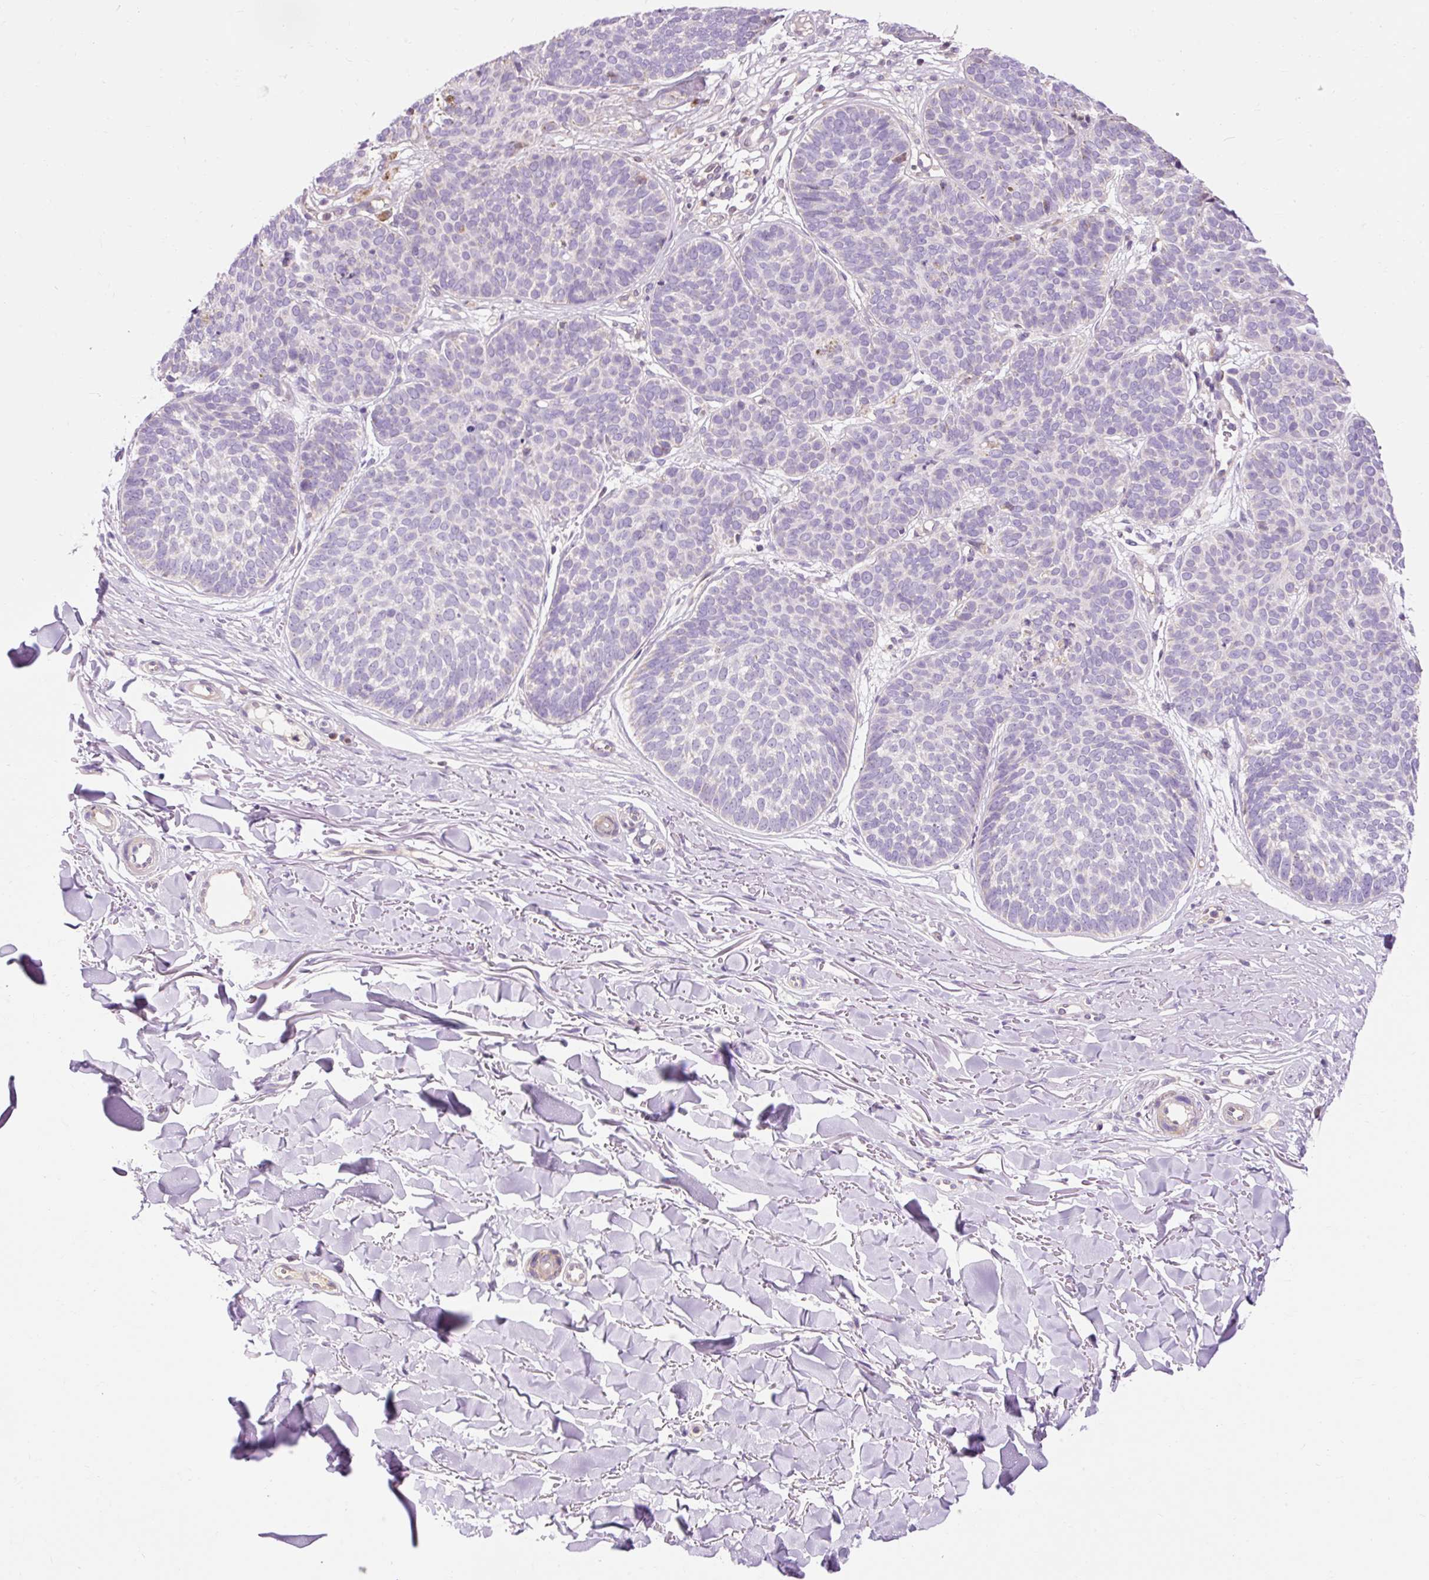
{"staining": {"intensity": "negative", "quantity": "none", "location": "none"}, "tissue": "skin cancer", "cell_type": "Tumor cells", "image_type": "cancer", "snomed": [{"axis": "morphology", "description": "Basal cell carcinoma"}, {"axis": "topography", "description": "Skin"}, {"axis": "topography", "description": "Skin of neck"}, {"axis": "topography", "description": "Skin of shoulder"}, {"axis": "topography", "description": "Skin of back"}], "caption": "High magnification brightfield microscopy of skin basal cell carcinoma stained with DAB (brown) and counterstained with hematoxylin (blue): tumor cells show no significant positivity.", "gene": "IMMT", "patient": {"sex": "male", "age": 80}}